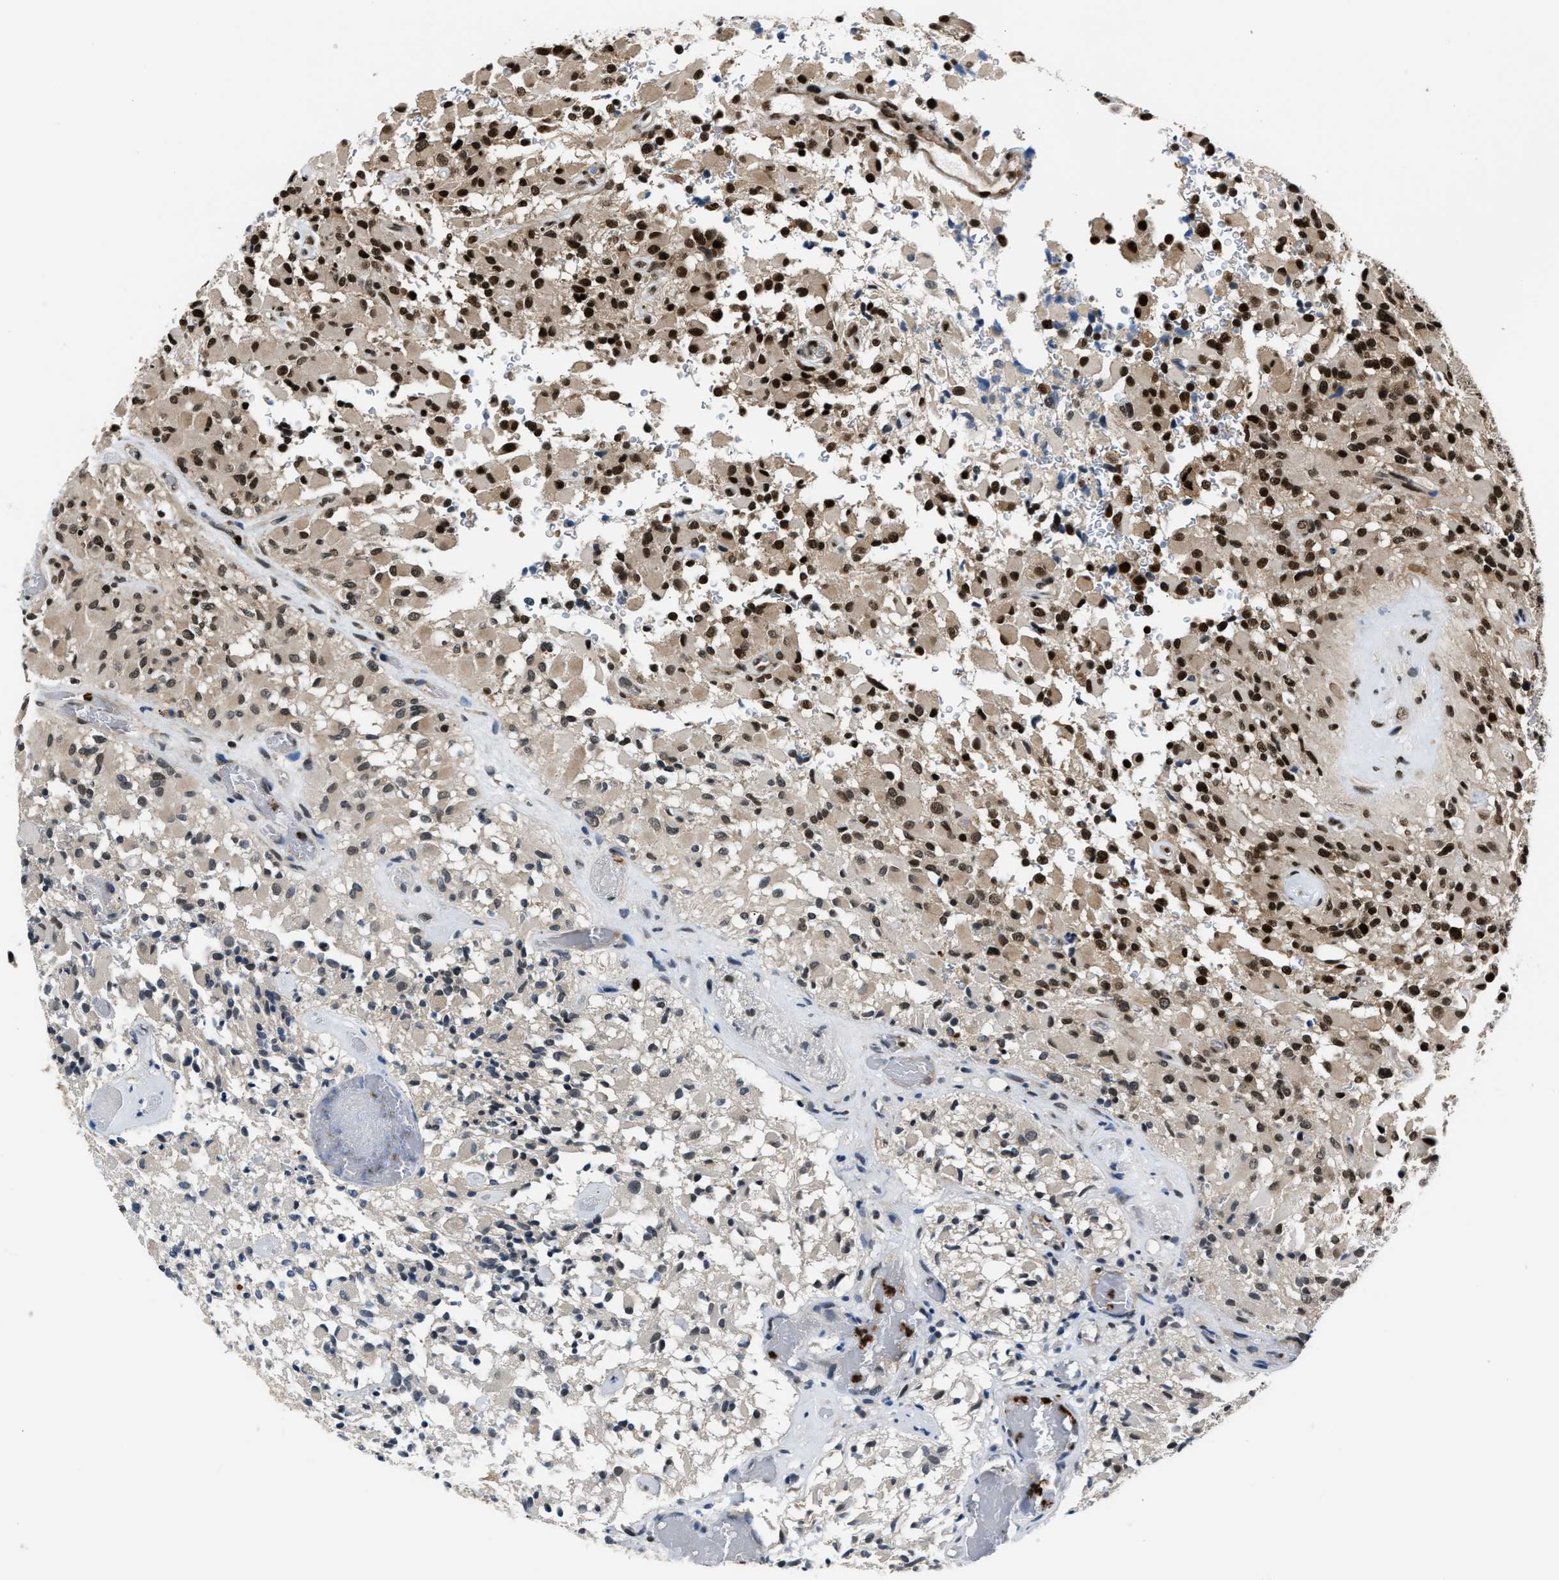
{"staining": {"intensity": "strong", "quantity": "25%-75%", "location": "nuclear"}, "tissue": "glioma", "cell_type": "Tumor cells", "image_type": "cancer", "snomed": [{"axis": "morphology", "description": "Glioma, malignant, High grade"}, {"axis": "topography", "description": "Brain"}], "caption": "DAB immunohistochemical staining of malignant glioma (high-grade) reveals strong nuclear protein positivity in about 25%-75% of tumor cells.", "gene": "CCNDBP1", "patient": {"sex": "male", "age": 71}}